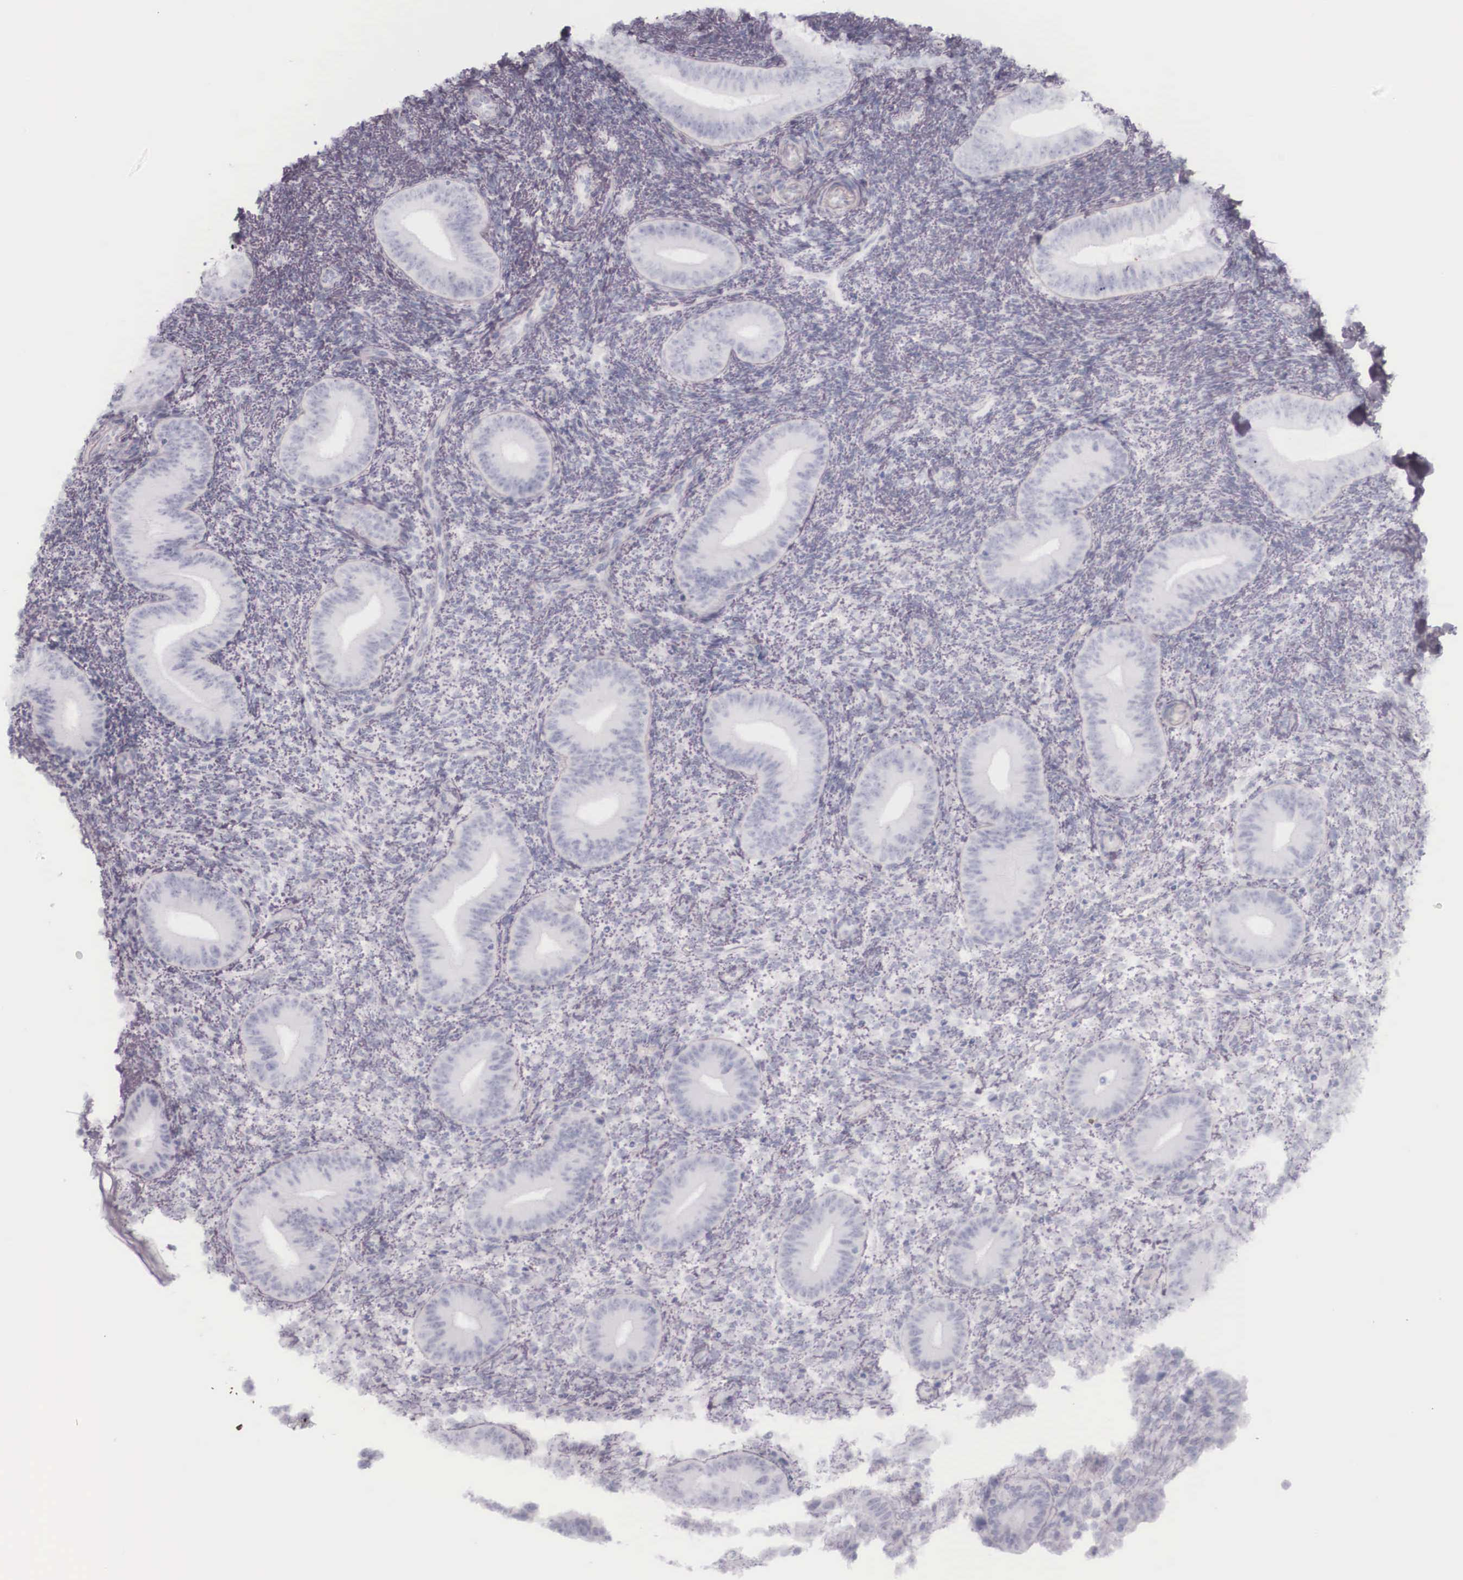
{"staining": {"intensity": "negative", "quantity": "none", "location": "none"}, "tissue": "endometrium", "cell_type": "Cells in endometrial stroma", "image_type": "normal", "snomed": [{"axis": "morphology", "description": "Normal tissue, NOS"}, {"axis": "topography", "description": "Endometrium"}], "caption": "Cells in endometrial stroma are negative for protein expression in unremarkable human endometrium. The staining is performed using DAB (3,3'-diaminobenzidine) brown chromogen with nuclei counter-stained in using hematoxylin.", "gene": "KRT14", "patient": {"sex": "female", "age": 35}}